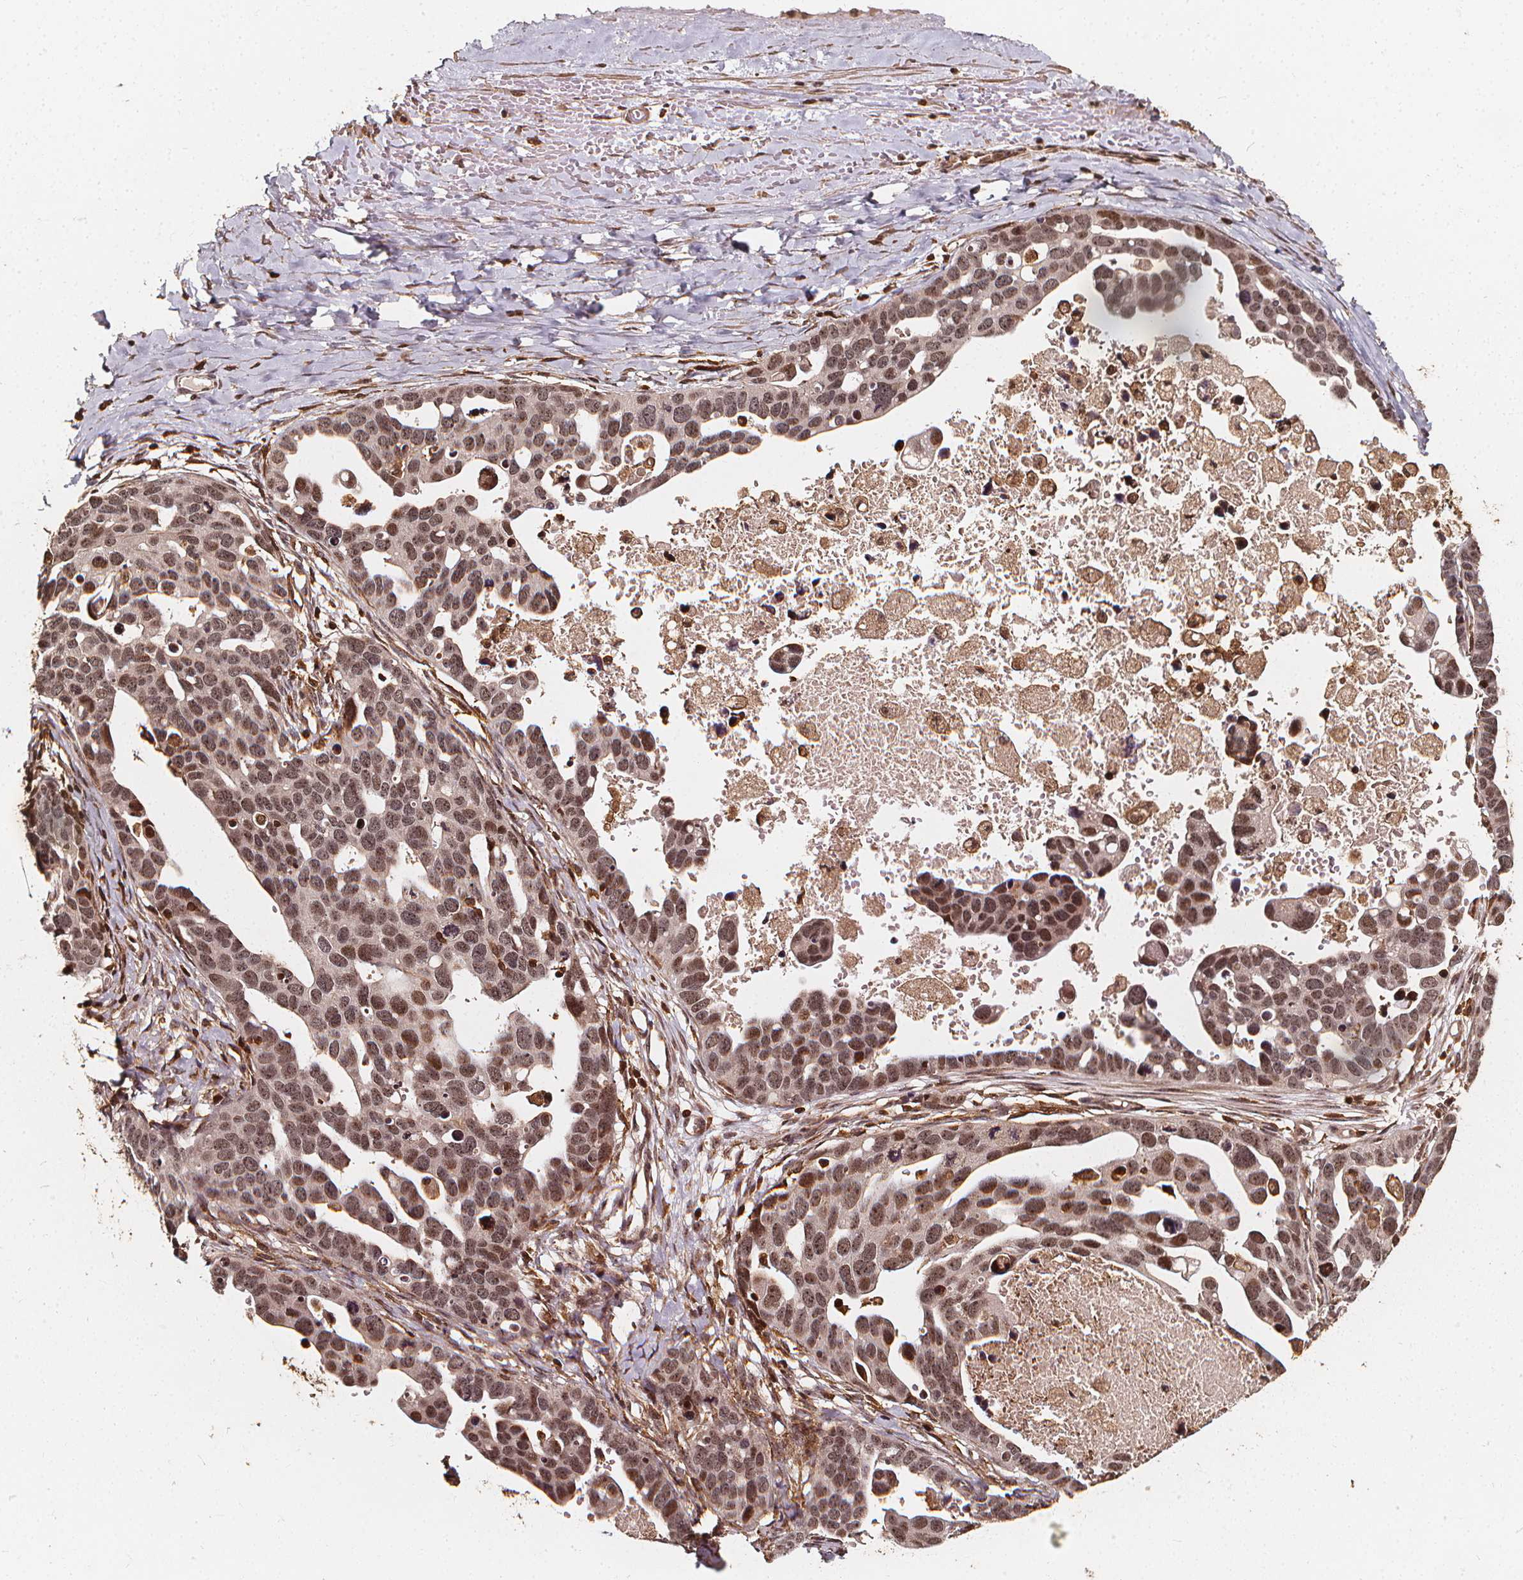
{"staining": {"intensity": "weak", "quantity": ">75%", "location": "nuclear"}, "tissue": "ovarian cancer", "cell_type": "Tumor cells", "image_type": "cancer", "snomed": [{"axis": "morphology", "description": "Cystadenocarcinoma, serous, NOS"}, {"axis": "topography", "description": "Ovary"}], "caption": "Serous cystadenocarcinoma (ovarian) was stained to show a protein in brown. There is low levels of weak nuclear staining in approximately >75% of tumor cells.", "gene": "EXOSC9", "patient": {"sex": "female", "age": 54}}